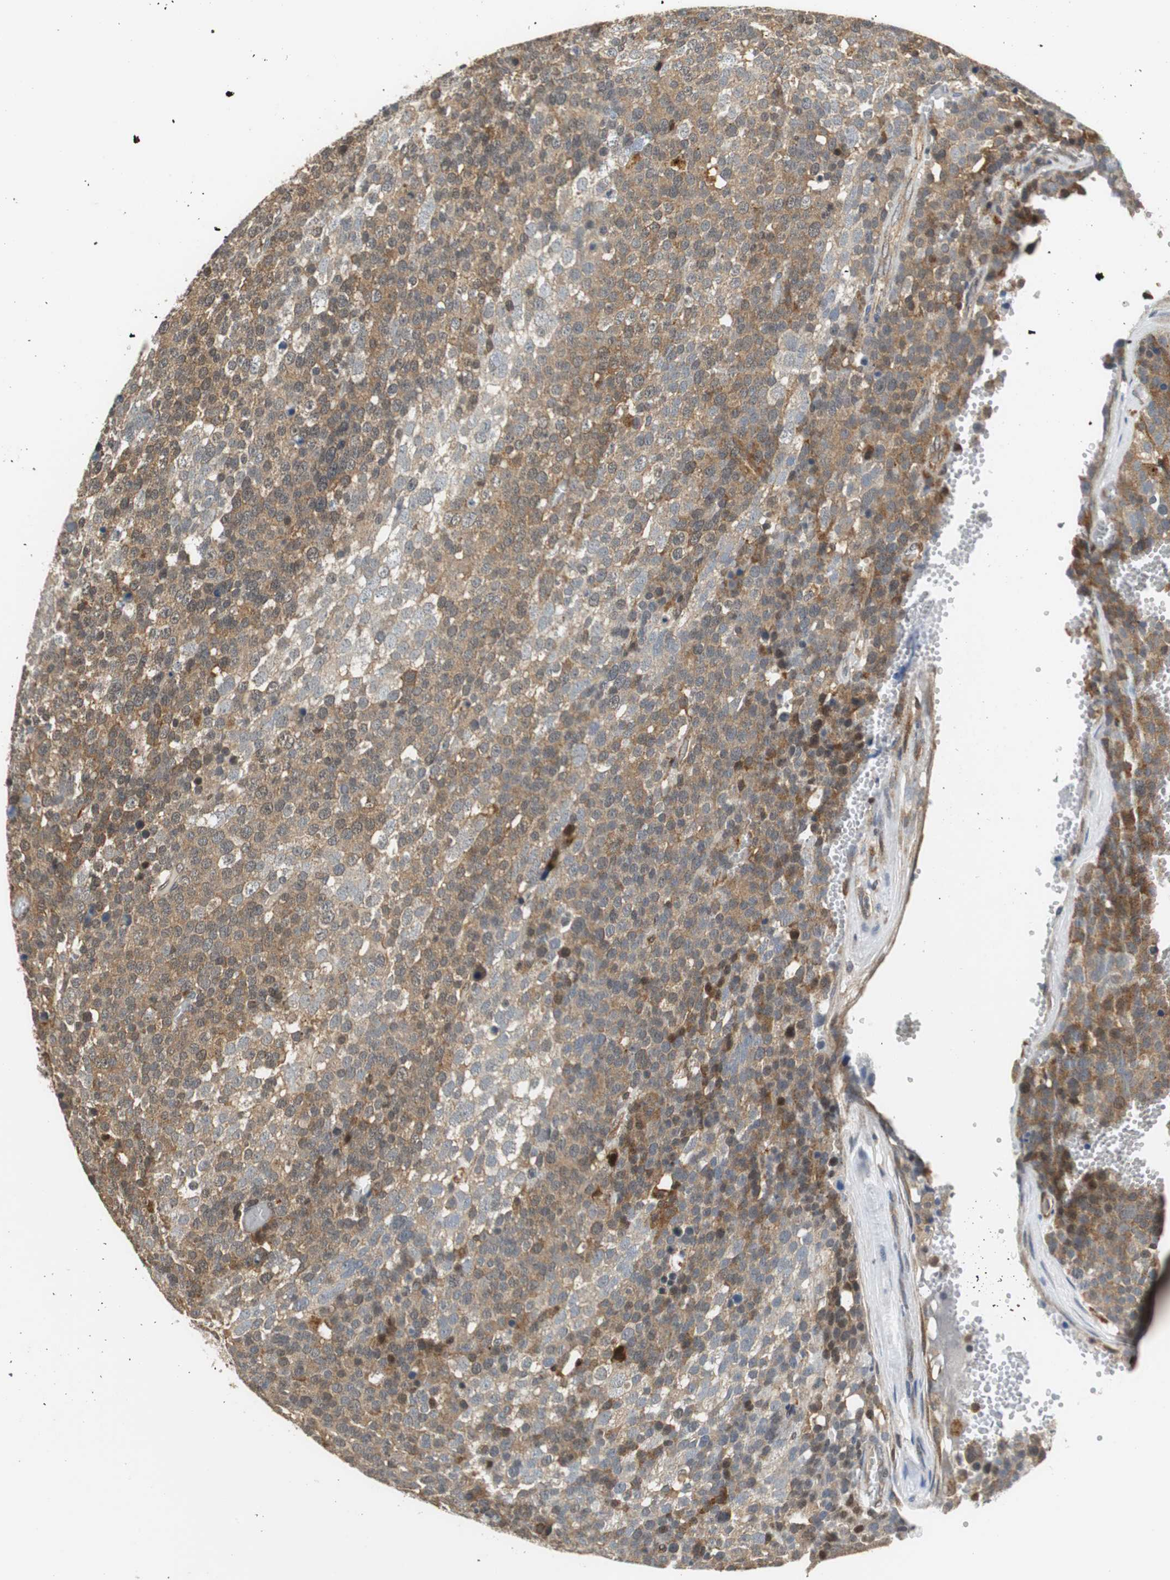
{"staining": {"intensity": "moderate", "quantity": ">75%", "location": "cytoplasmic/membranous"}, "tissue": "testis cancer", "cell_type": "Tumor cells", "image_type": "cancer", "snomed": [{"axis": "morphology", "description": "Seminoma, NOS"}, {"axis": "topography", "description": "Testis"}], "caption": "This is a photomicrograph of immunohistochemistry (IHC) staining of testis cancer, which shows moderate staining in the cytoplasmic/membranous of tumor cells.", "gene": "GSDMD", "patient": {"sex": "male", "age": 71}}